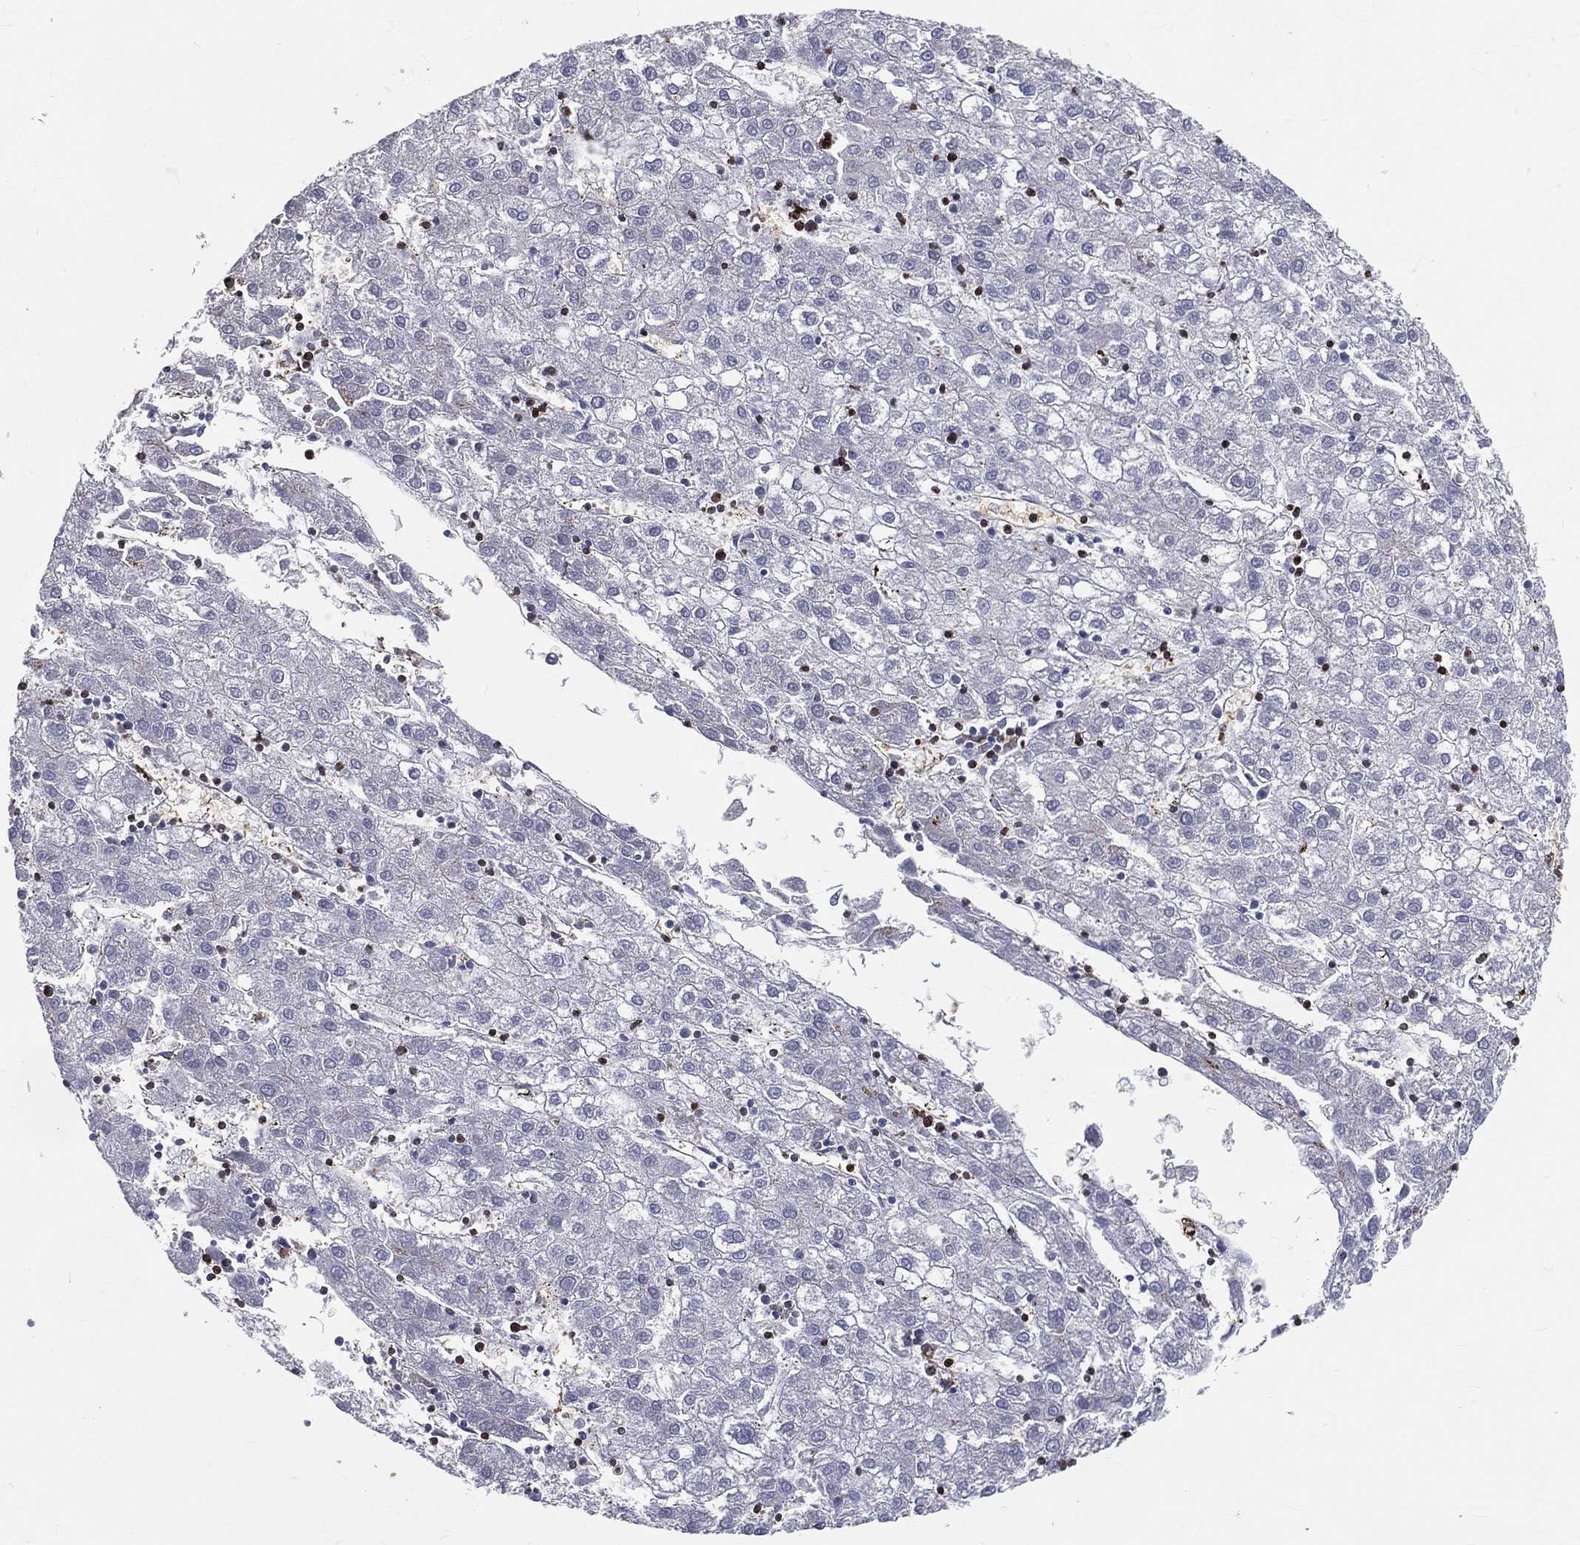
{"staining": {"intensity": "negative", "quantity": "none", "location": "none"}, "tissue": "liver cancer", "cell_type": "Tumor cells", "image_type": "cancer", "snomed": [{"axis": "morphology", "description": "Carcinoma, Hepatocellular, NOS"}, {"axis": "topography", "description": "Liver"}], "caption": "The micrograph displays no significant expression in tumor cells of liver cancer.", "gene": "CTSW", "patient": {"sex": "male", "age": 72}}